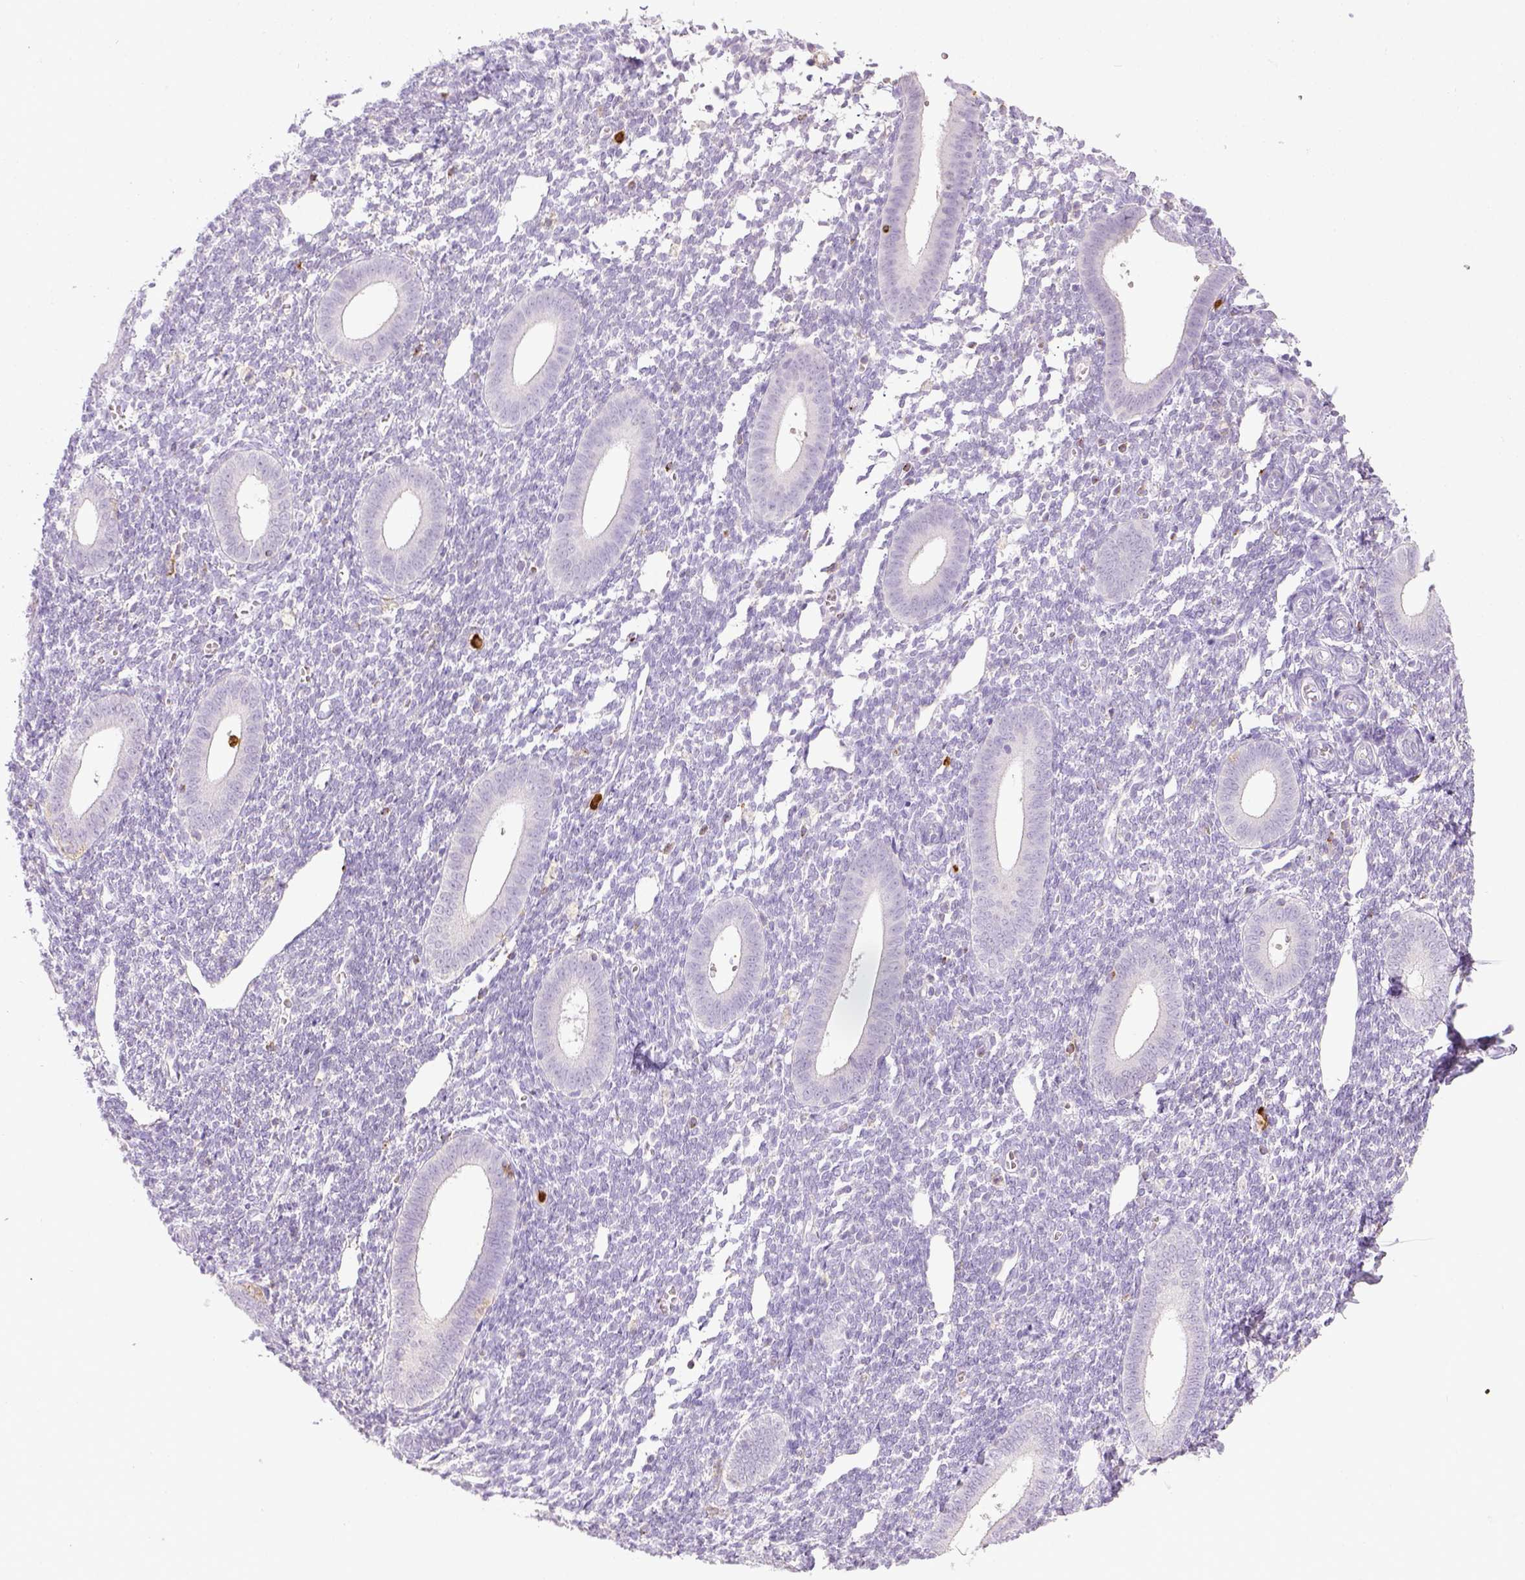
{"staining": {"intensity": "negative", "quantity": "none", "location": "none"}, "tissue": "endometrium", "cell_type": "Cells in endometrial stroma", "image_type": "normal", "snomed": [{"axis": "morphology", "description": "Normal tissue, NOS"}, {"axis": "topography", "description": "Endometrium"}], "caption": "Micrograph shows no significant protein staining in cells in endometrial stroma of normal endometrium.", "gene": "ITGAM", "patient": {"sex": "female", "age": 25}}